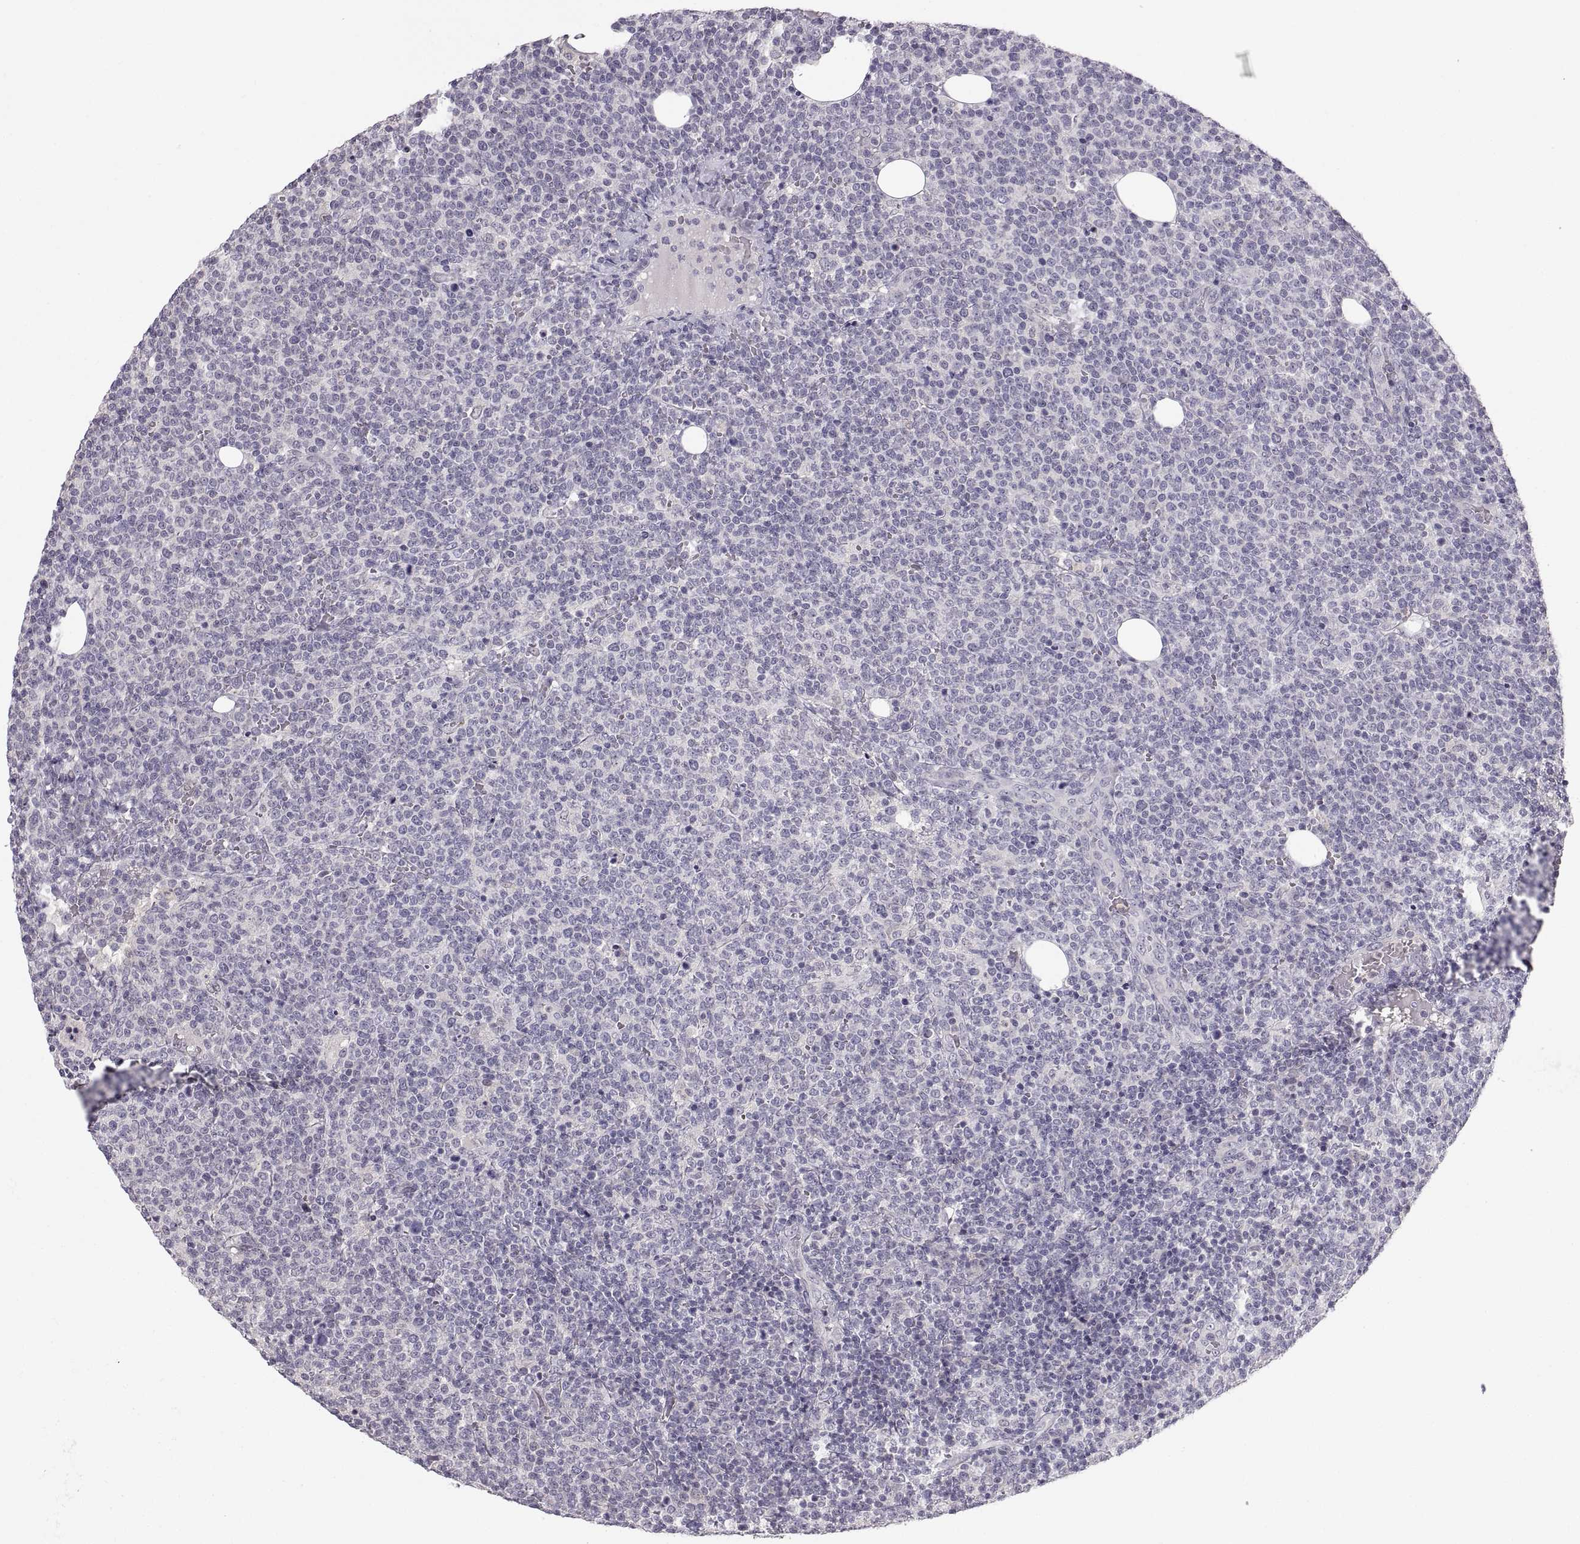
{"staining": {"intensity": "negative", "quantity": "none", "location": "none"}, "tissue": "lymphoma", "cell_type": "Tumor cells", "image_type": "cancer", "snomed": [{"axis": "morphology", "description": "Malignant lymphoma, non-Hodgkin's type, High grade"}, {"axis": "topography", "description": "Lymph node"}], "caption": "DAB (3,3'-diaminobenzidine) immunohistochemical staining of lymphoma reveals no significant staining in tumor cells.", "gene": "ZNF185", "patient": {"sex": "male", "age": 61}}